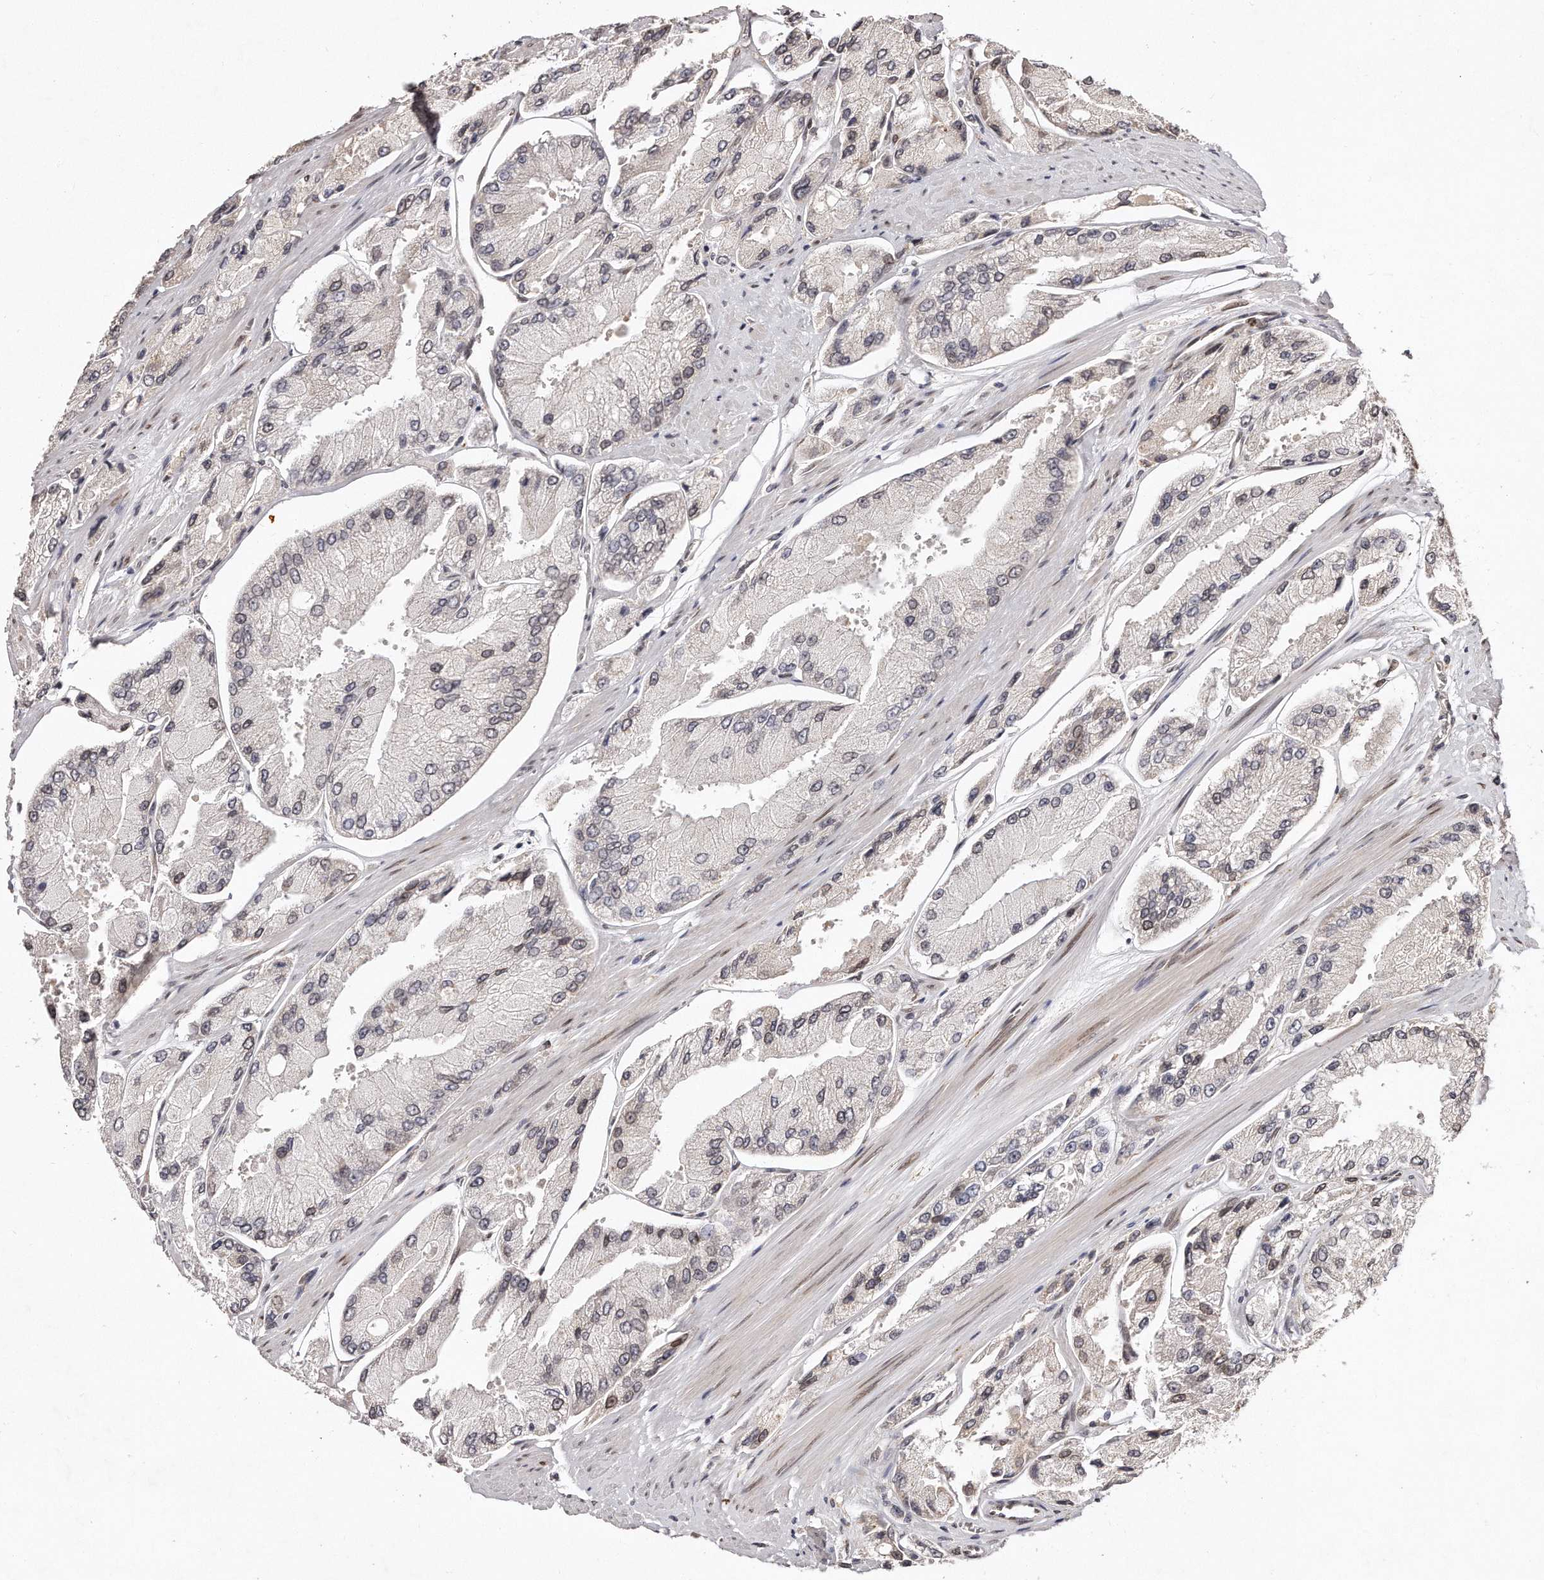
{"staining": {"intensity": "negative", "quantity": "none", "location": "none"}, "tissue": "prostate cancer", "cell_type": "Tumor cells", "image_type": "cancer", "snomed": [{"axis": "morphology", "description": "Adenocarcinoma, High grade"}, {"axis": "topography", "description": "Prostate"}], "caption": "Immunohistochemistry micrograph of neoplastic tissue: human prostate cancer (adenocarcinoma (high-grade)) stained with DAB (3,3'-diaminobenzidine) exhibits no significant protein staining in tumor cells.", "gene": "HASPIN", "patient": {"sex": "male", "age": 58}}